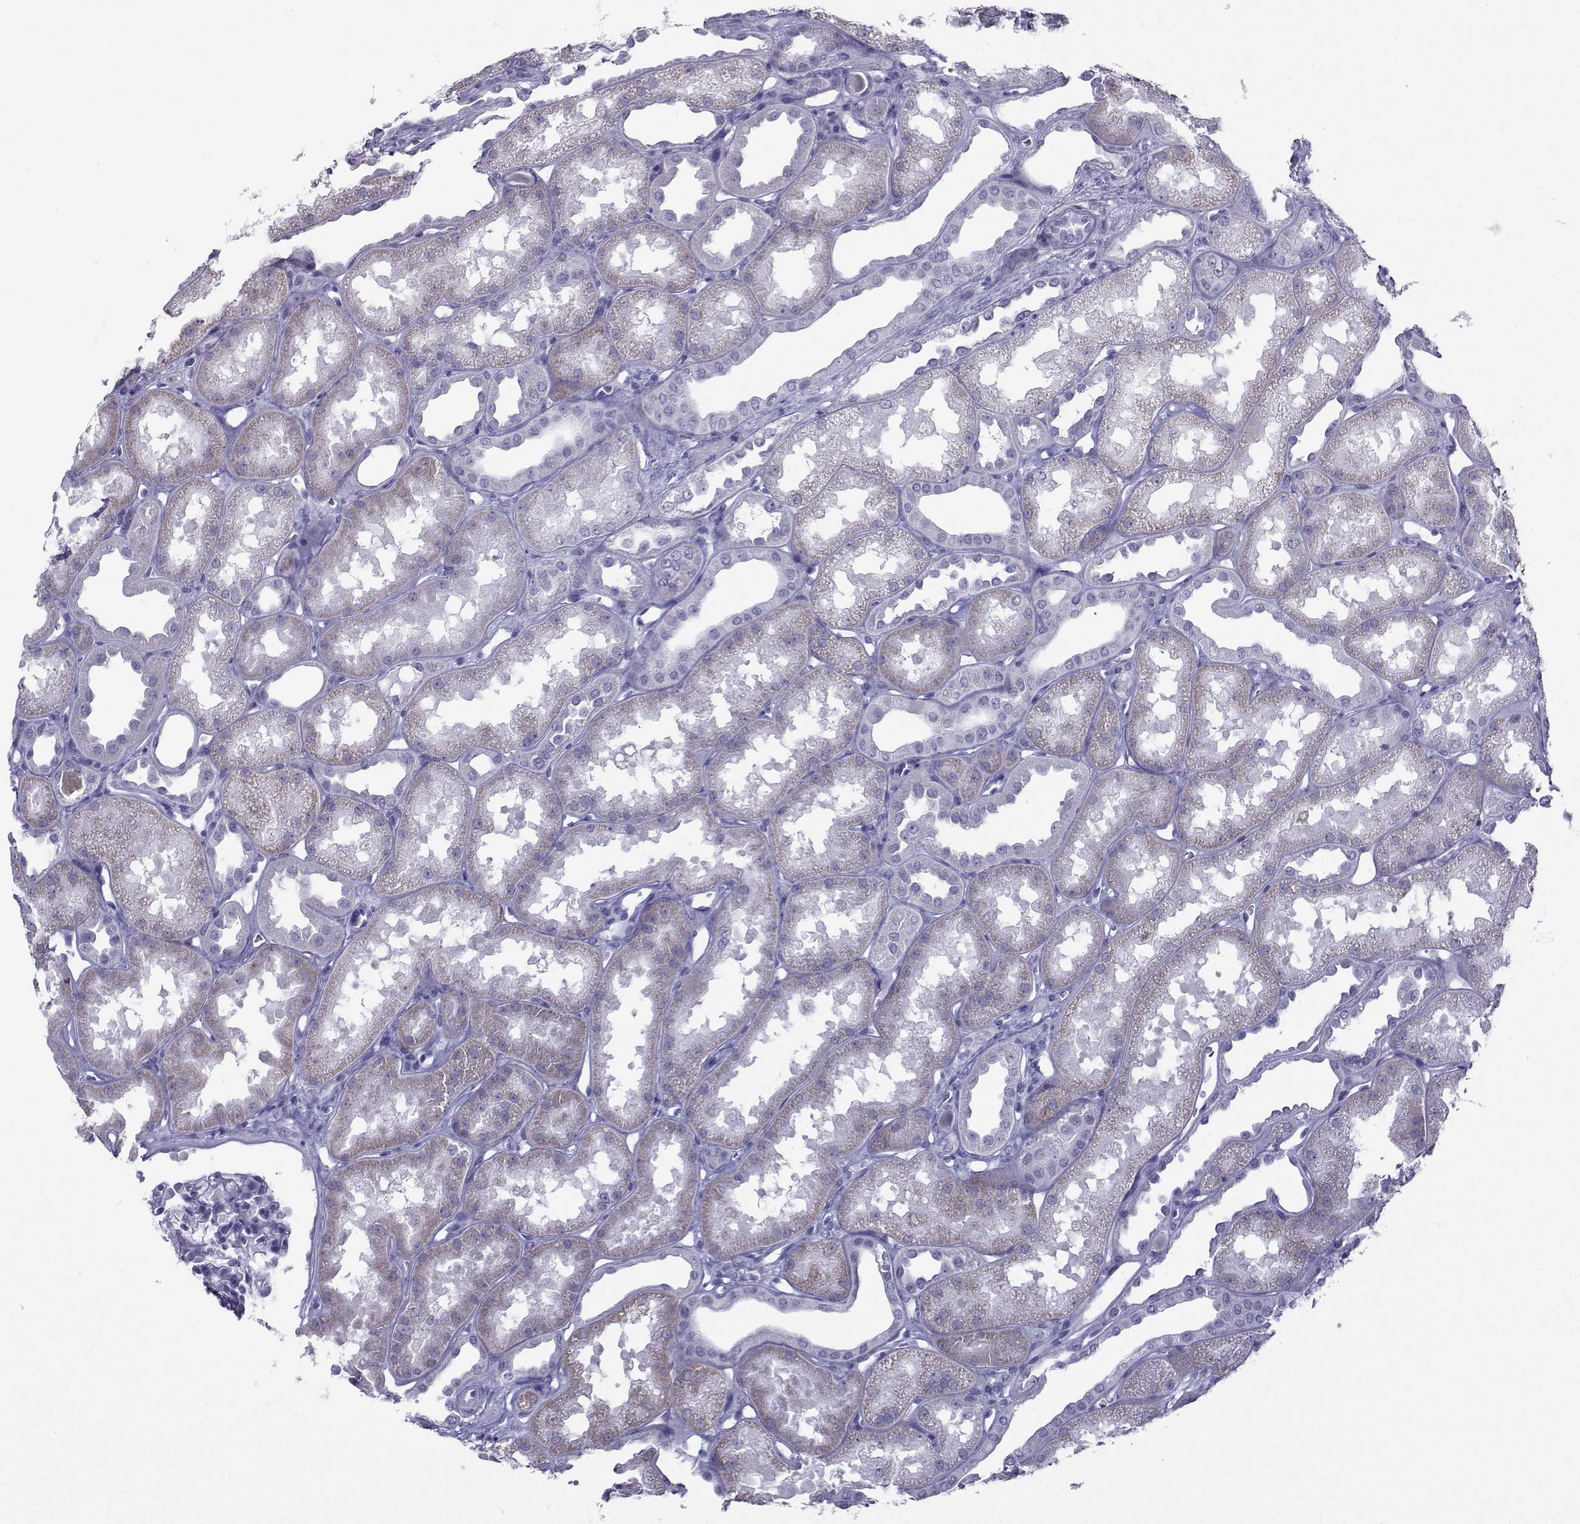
{"staining": {"intensity": "negative", "quantity": "none", "location": "none"}, "tissue": "kidney", "cell_type": "Cells in glomeruli", "image_type": "normal", "snomed": [{"axis": "morphology", "description": "Normal tissue, NOS"}, {"axis": "topography", "description": "Kidney"}], "caption": "IHC image of normal kidney: human kidney stained with DAB (3,3'-diaminobenzidine) exhibits no significant protein expression in cells in glomeruli.", "gene": "KIF17", "patient": {"sex": "male", "age": 61}}